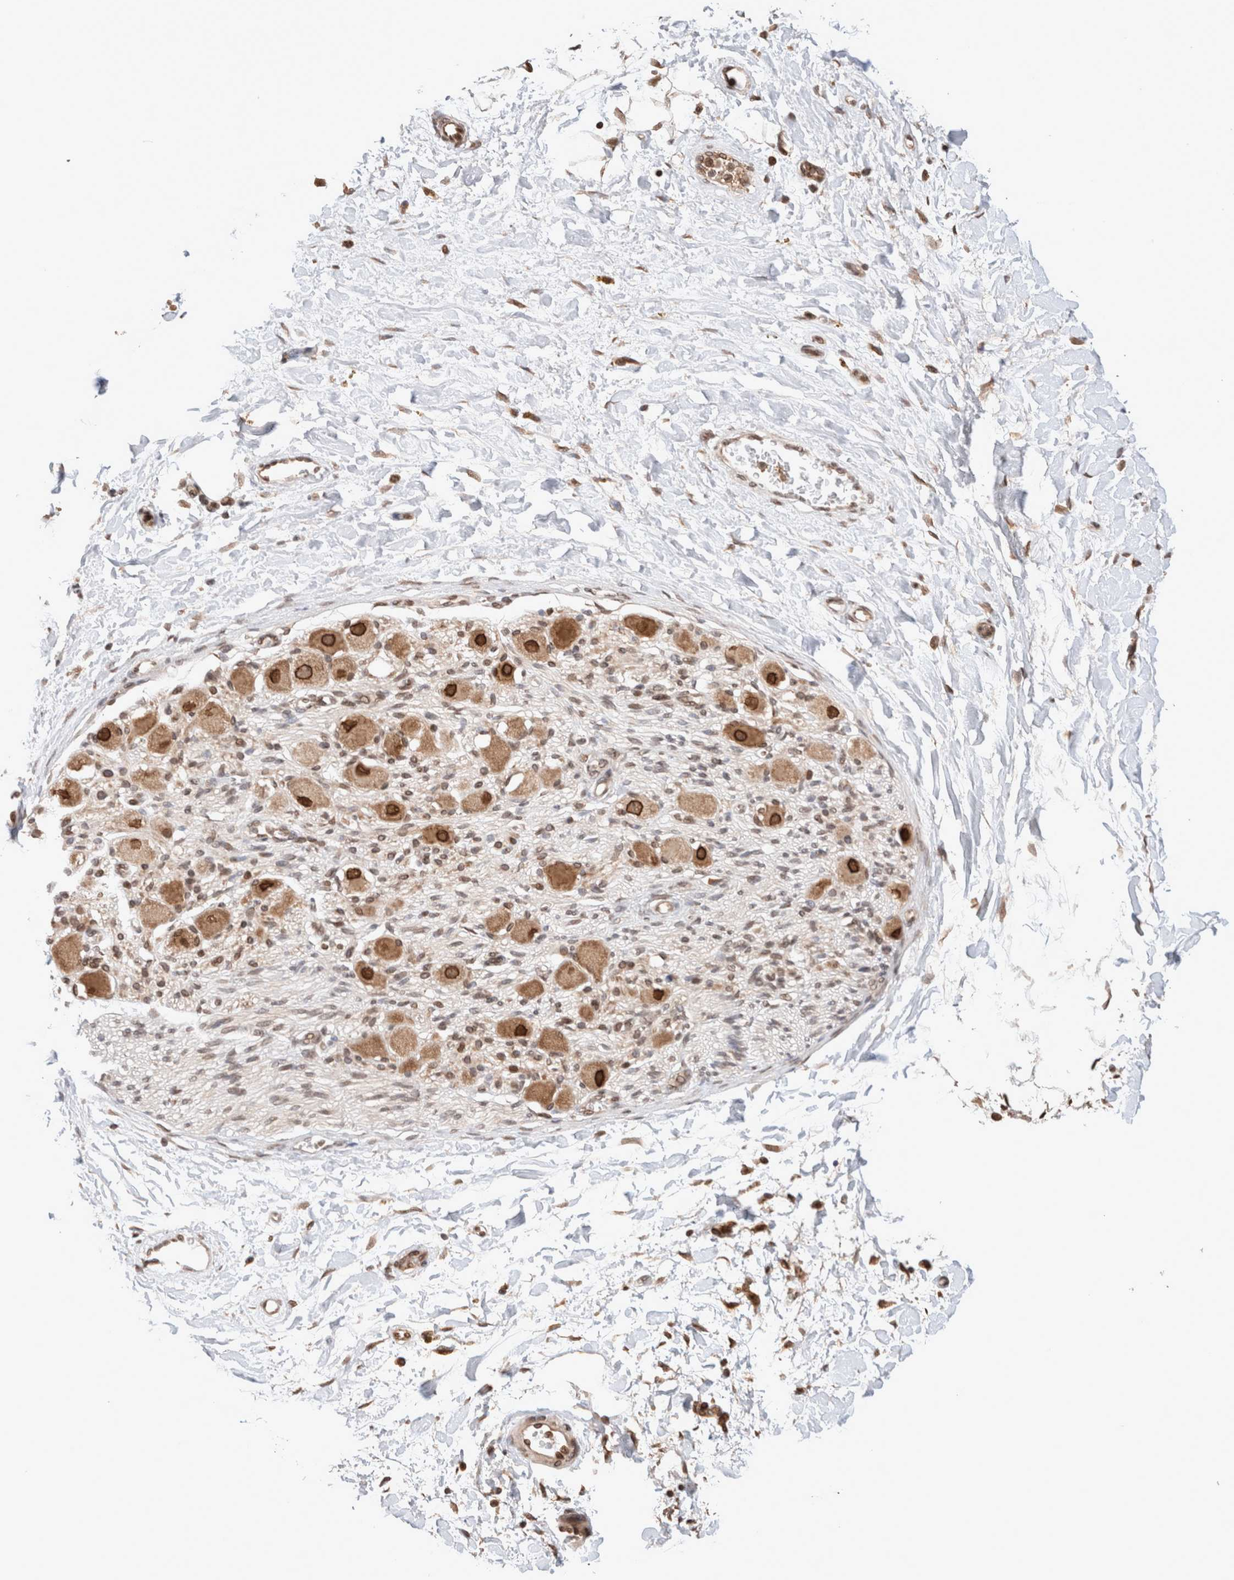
{"staining": {"intensity": "moderate", "quantity": ">75%", "location": "nuclear"}, "tissue": "adipose tissue", "cell_type": "Adipocytes", "image_type": "normal", "snomed": [{"axis": "morphology", "description": "Normal tissue, NOS"}, {"axis": "topography", "description": "Kidney"}, {"axis": "topography", "description": "Peripheral nerve tissue"}], "caption": "A histopathology image showing moderate nuclear expression in about >75% of adipocytes in normal adipose tissue, as visualized by brown immunohistochemical staining.", "gene": "TPR", "patient": {"sex": "male", "age": 7}}